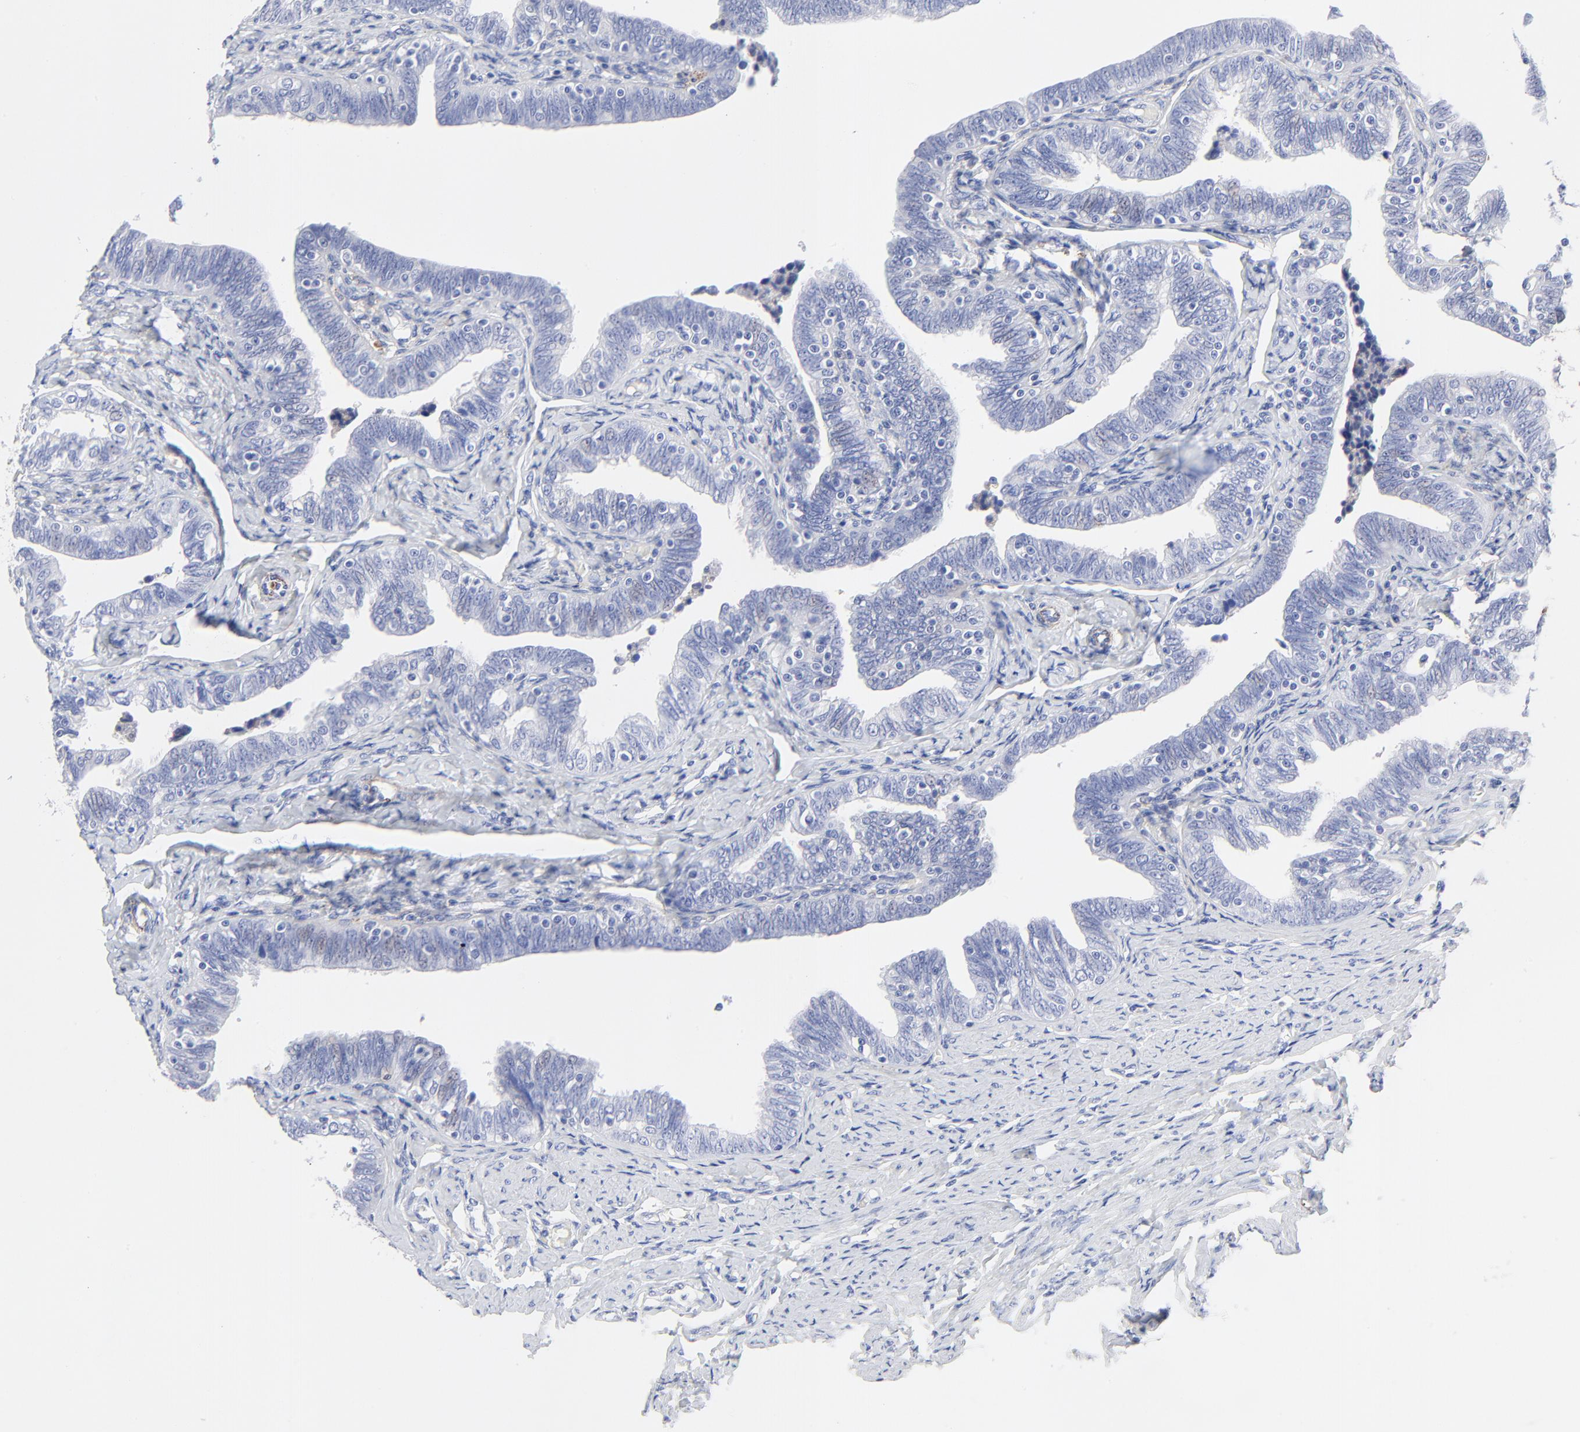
{"staining": {"intensity": "negative", "quantity": "none", "location": "none"}, "tissue": "fallopian tube", "cell_type": "Glandular cells", "image_type": "normal", "snomed": [{"axis": "morphology", "description": "Normal tissue, NOS"}, {"axis": "topography", "description": "Fallopian tube"}, {"axis": "topography", "description": "Ovary"}], "caption": "This is a photomicrograph of IHC staining of unremarkable fallopian tube, which shows no positivity in glandular cells. (Stains: DAB (3,3'-diaminobenzidine) immunohistochemistry (IHC) with hematoxylin counter stain, Microscopy: brightfield microscopy at high magnification).", "gene": "FBLN2", "patient": {"sex": "female", "age": 69}}